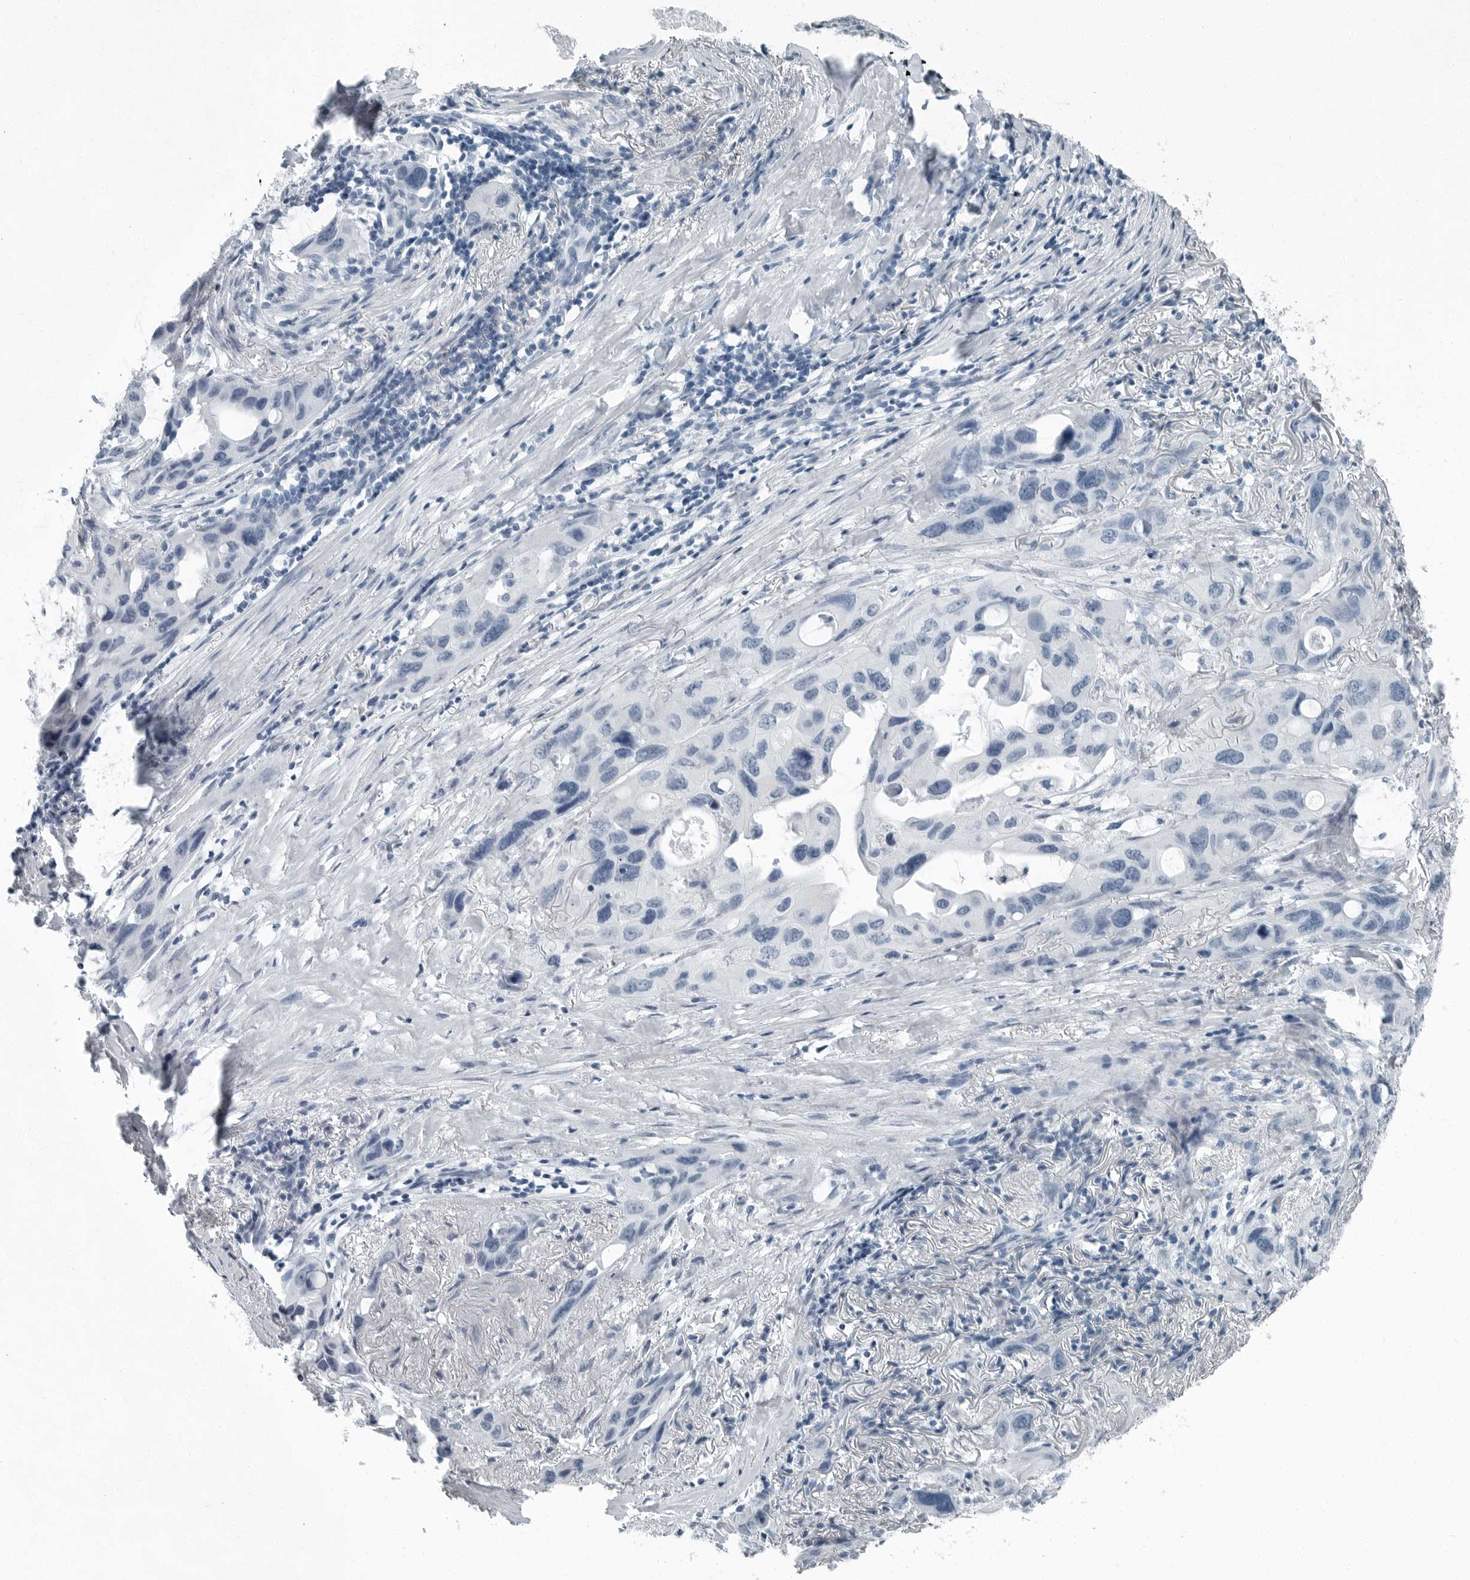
{"staining": {"intensity": "negative", "quantity": "none", "location": "none"}, "tissue": "lung cancer", "cell_type": "Tumor cells", "image_type": "cancer", "snomed": [{"axis": "morphology", "description": "Squamous cell carcinoma, NOS"}, {"axis": "topography", "description": "Lung"}], "caption": "Lung cancer (squamous cell carcinoma) was stained to show a protein in brown. There is no significant positivity in tumor cells.", "gene": "FABP6", "patient": {"sex": "female", "age": 73}}